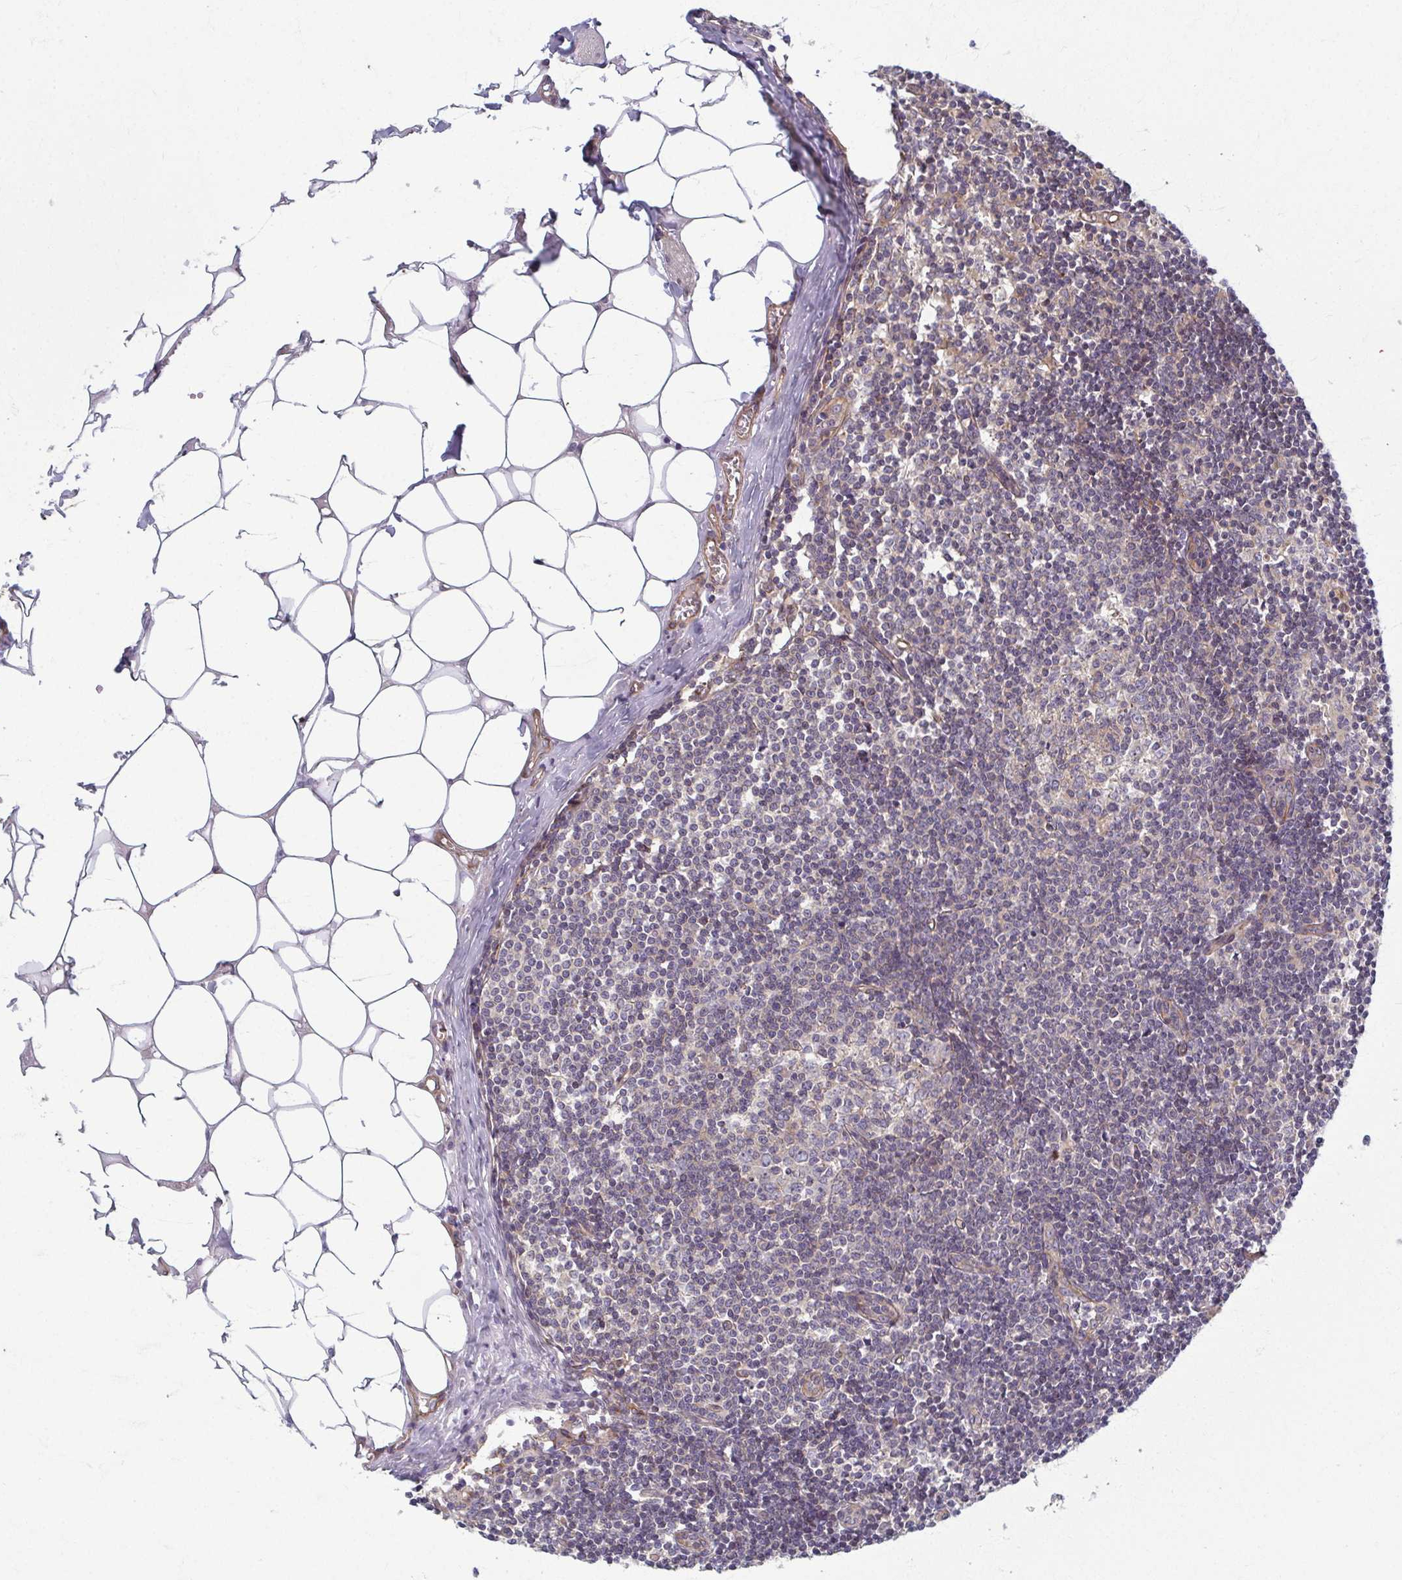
{"staining": {"intensity": "negative", "quantity": "none", "location": "none"}, "tissue": "lymph node", "cell_type": "Germinal center cells", "image_type": "normal", "snomed": [{"axis": "morphology", "description": "Normal tissue, NOS"}, {"axis": "topography", "description": "Lymph node"}], "caption": "DAB immunohistochemical staining of benign lymph node exhibits no significant positivity in germinal center cells. Brightfield microscopy of immunohistochemistry stained with DAB (brown) and hematoxylin (blue), captured at high magnification.", "gene": "EID2B", "patient": {"sex": "female", "age": 31}}